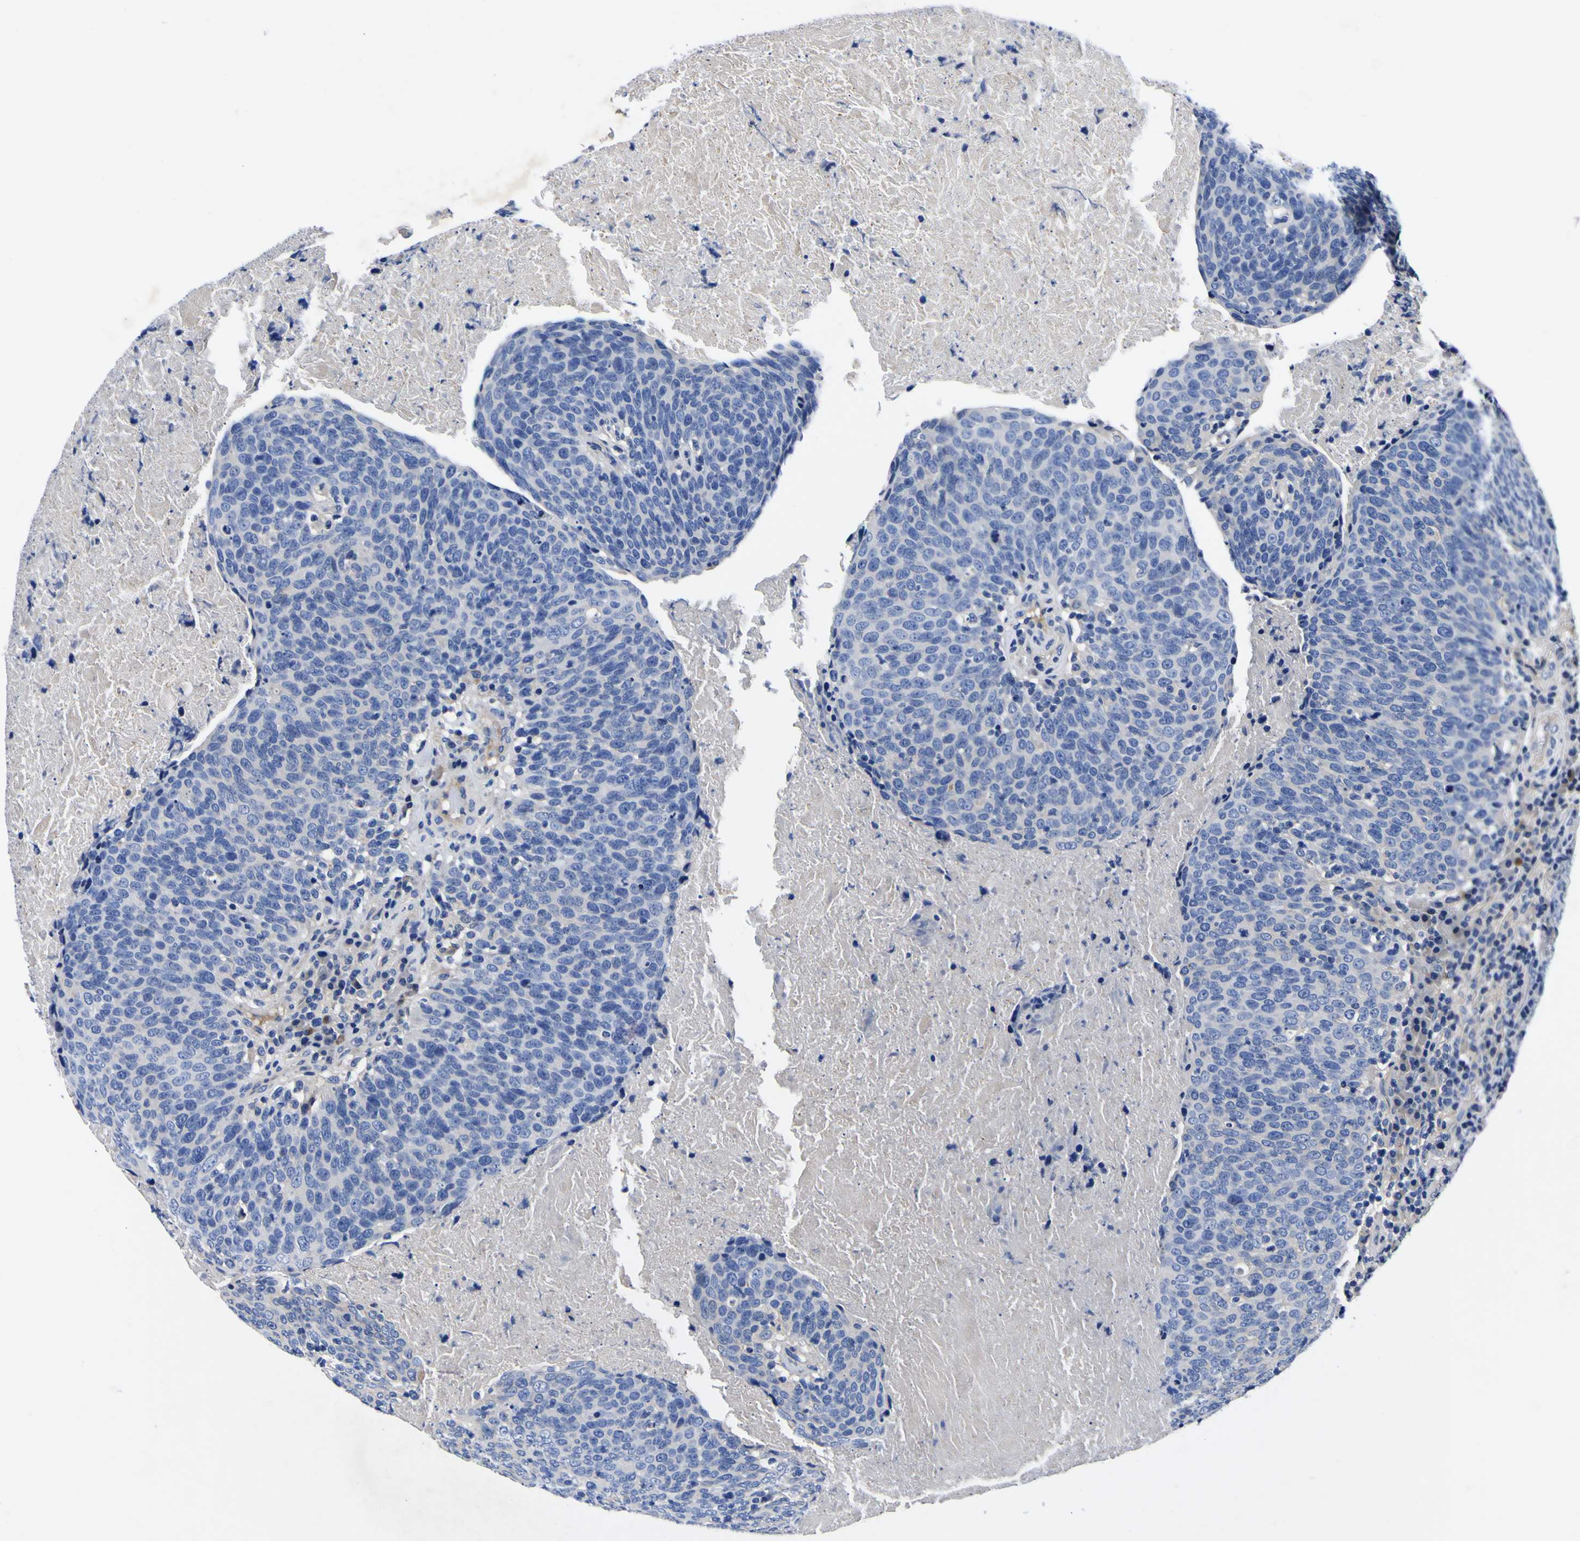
{"staining": {"intensity": "negative", "quantity": "none", "location": "none"}, "tissue": "head and neck cancer", "cell_type": "Tumor cells", "image_type": "cancer", "snomed": [{"axis": "morphology", "description": "Squamous cell carcinoma, NOS"}, {"axis": "morphology", "description": "Squamous cell carcinoma, metastatic, NOS"}, {"axis": "topography", "description": "Lymph node"}, {"axis": "topography", "description": "Head-Neck"}], "caption": "Head and neck cancer (metastatic squamous cell carcinoma) was stained to show a protein in brown. There is no significant positivity in tumor cells.", "gene": "VASN", "patient": {"sex": "male", "age": 62}}